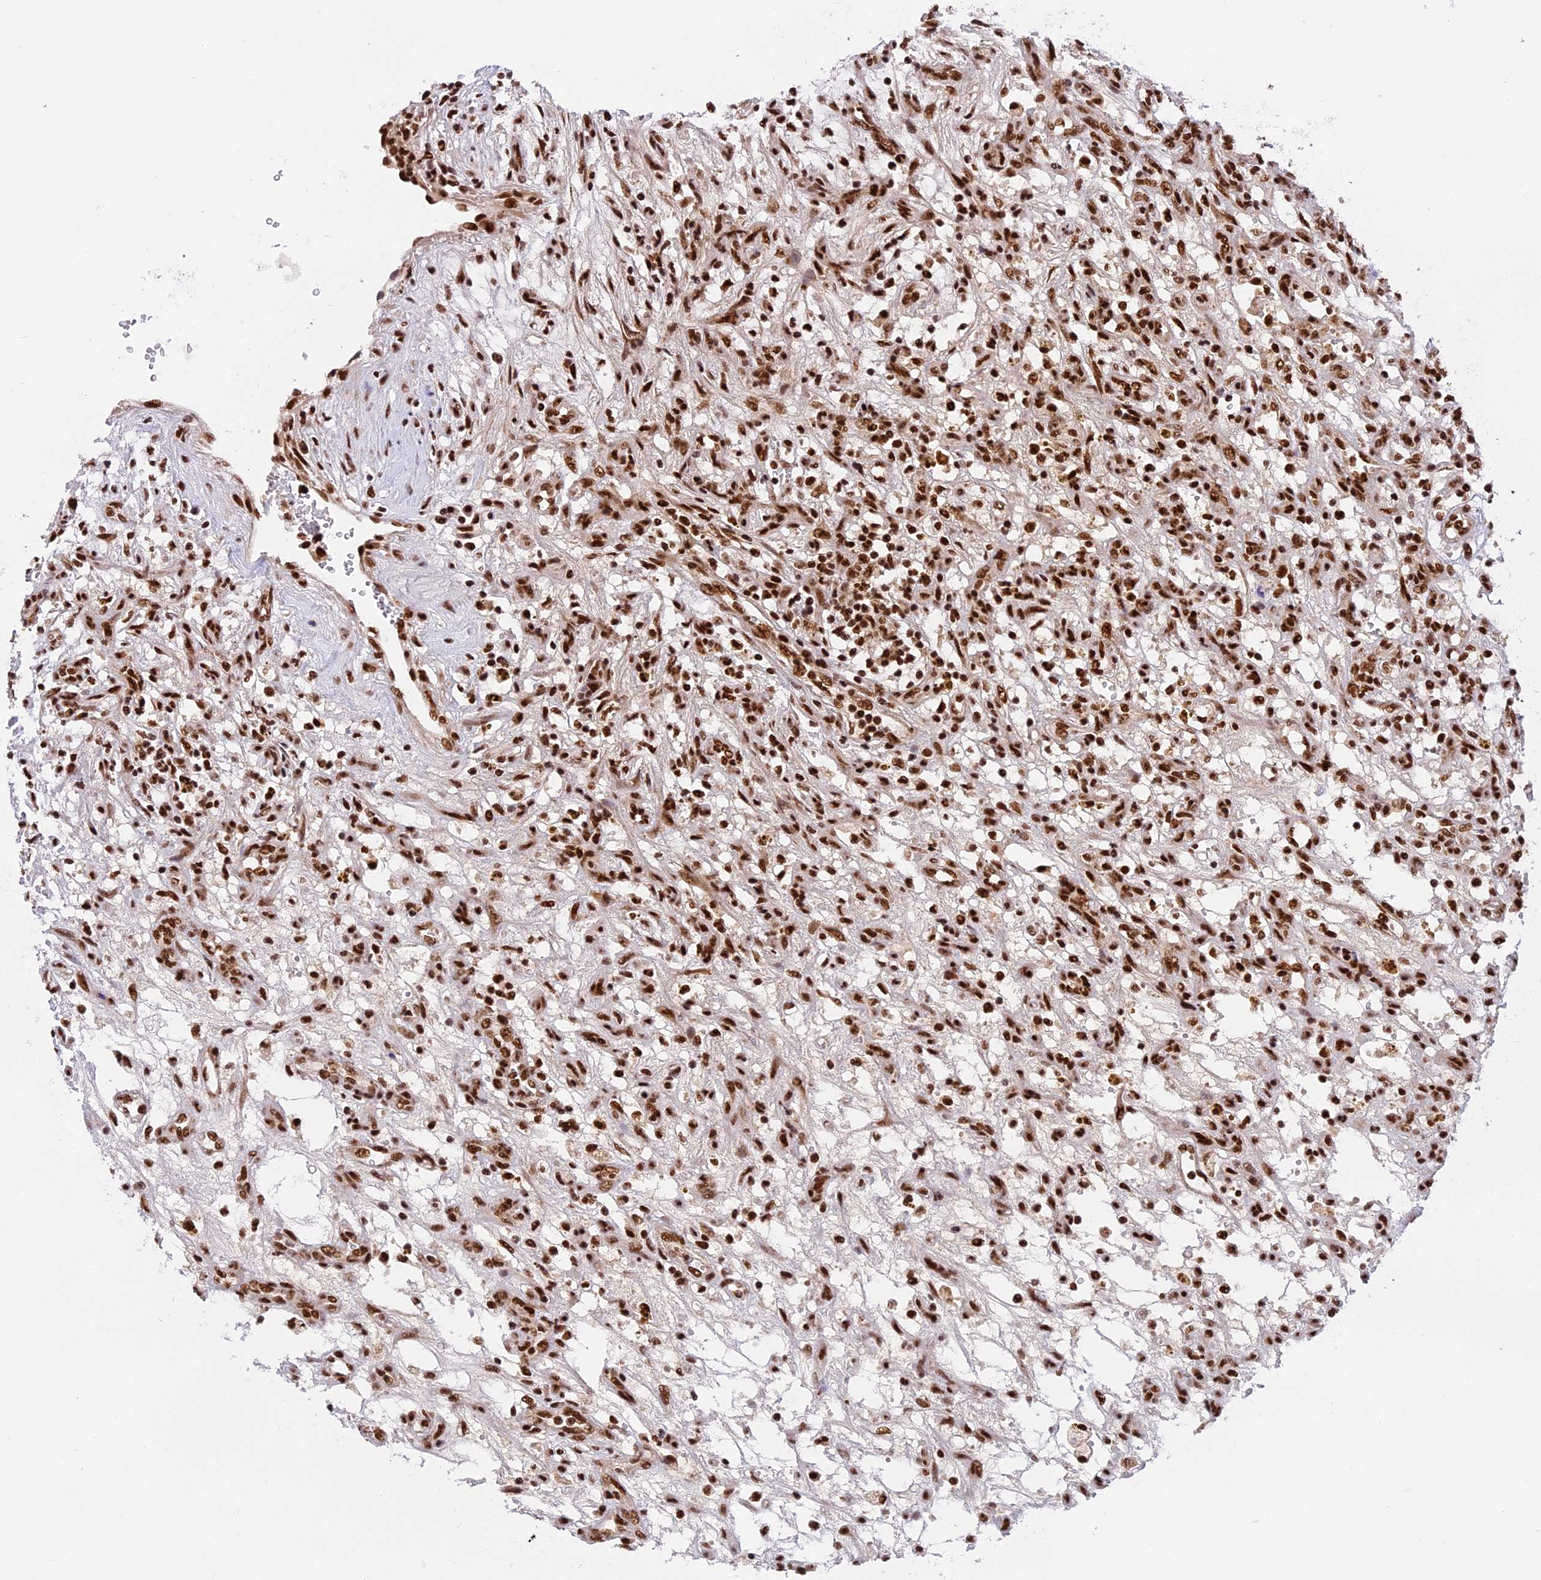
{"staining": {"intensity": "strong", "quantity": ">75%", "location": "nuclear"}, "tissue": "renal cancer", "cell_type": "Tumor cells", "image_type": "cancer", "snomed": [{"axis": "morphology", "description": "Adenocarcinoma, NOS"}, {"axis": "topography", "description": "Kidney"}], "caption": "Adenocarcinoma (renal) stained for a protein shows strong nuclear positivity in tumor cells.", "gene": "RAMAC", "patient": {"sex": "female", "age": 57}}